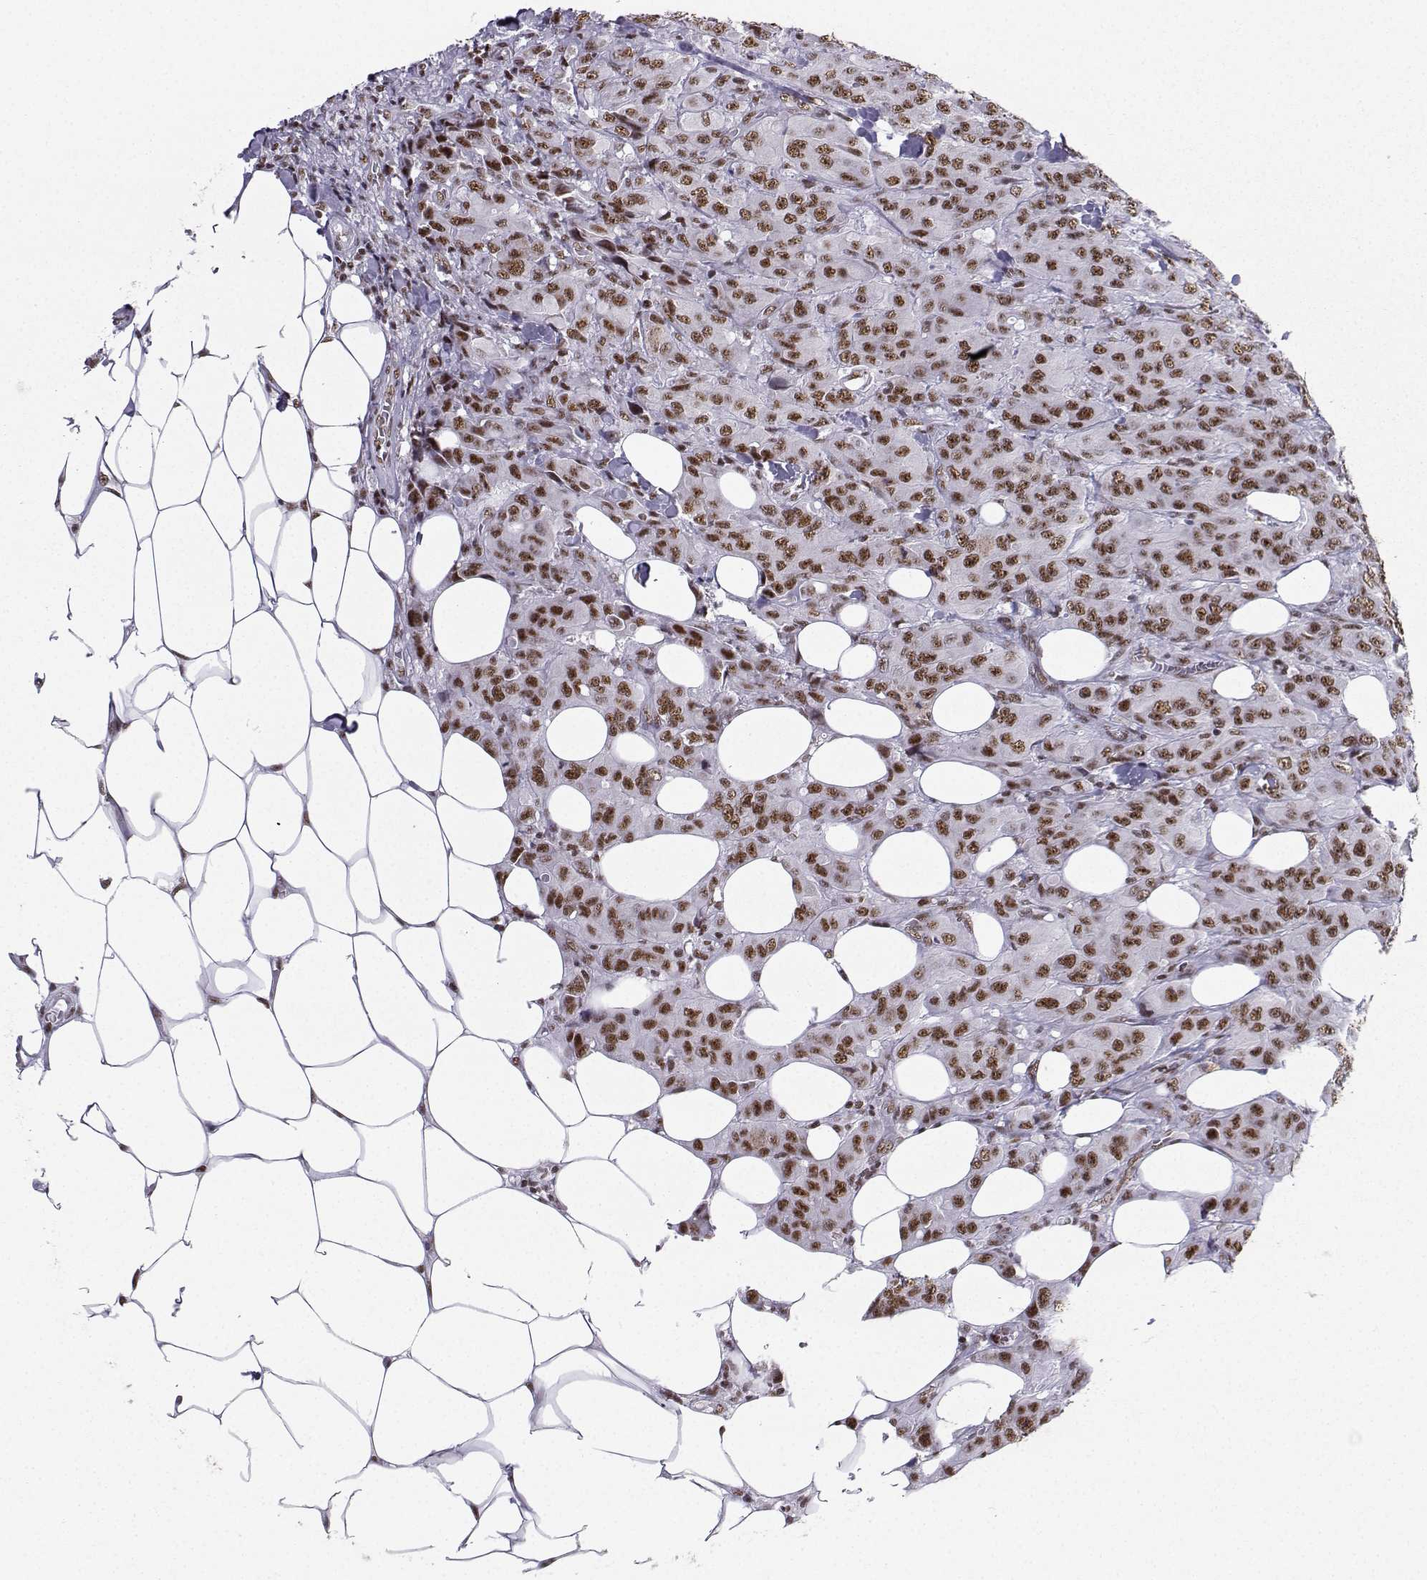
{"staining": {"intensity": "moderate", "quantity": ">75%", "location": "nuclear"}, "tissue": "breast cancer", "cell_type": "Tumor cells", "image_type": "cancer", "snomed": [{"axis": "morphology", "description": "Duct carcinoma"}, {"axis": "topography", "description": "Breast"}], "caption": "The immunohistochemical stain shows moderate nuclear expression in tumor cells of infiltrating ductal carcinoma (breast) tissue.", "gene": "SNRPB2", "patient": {"sex": "female", "age": 43}}